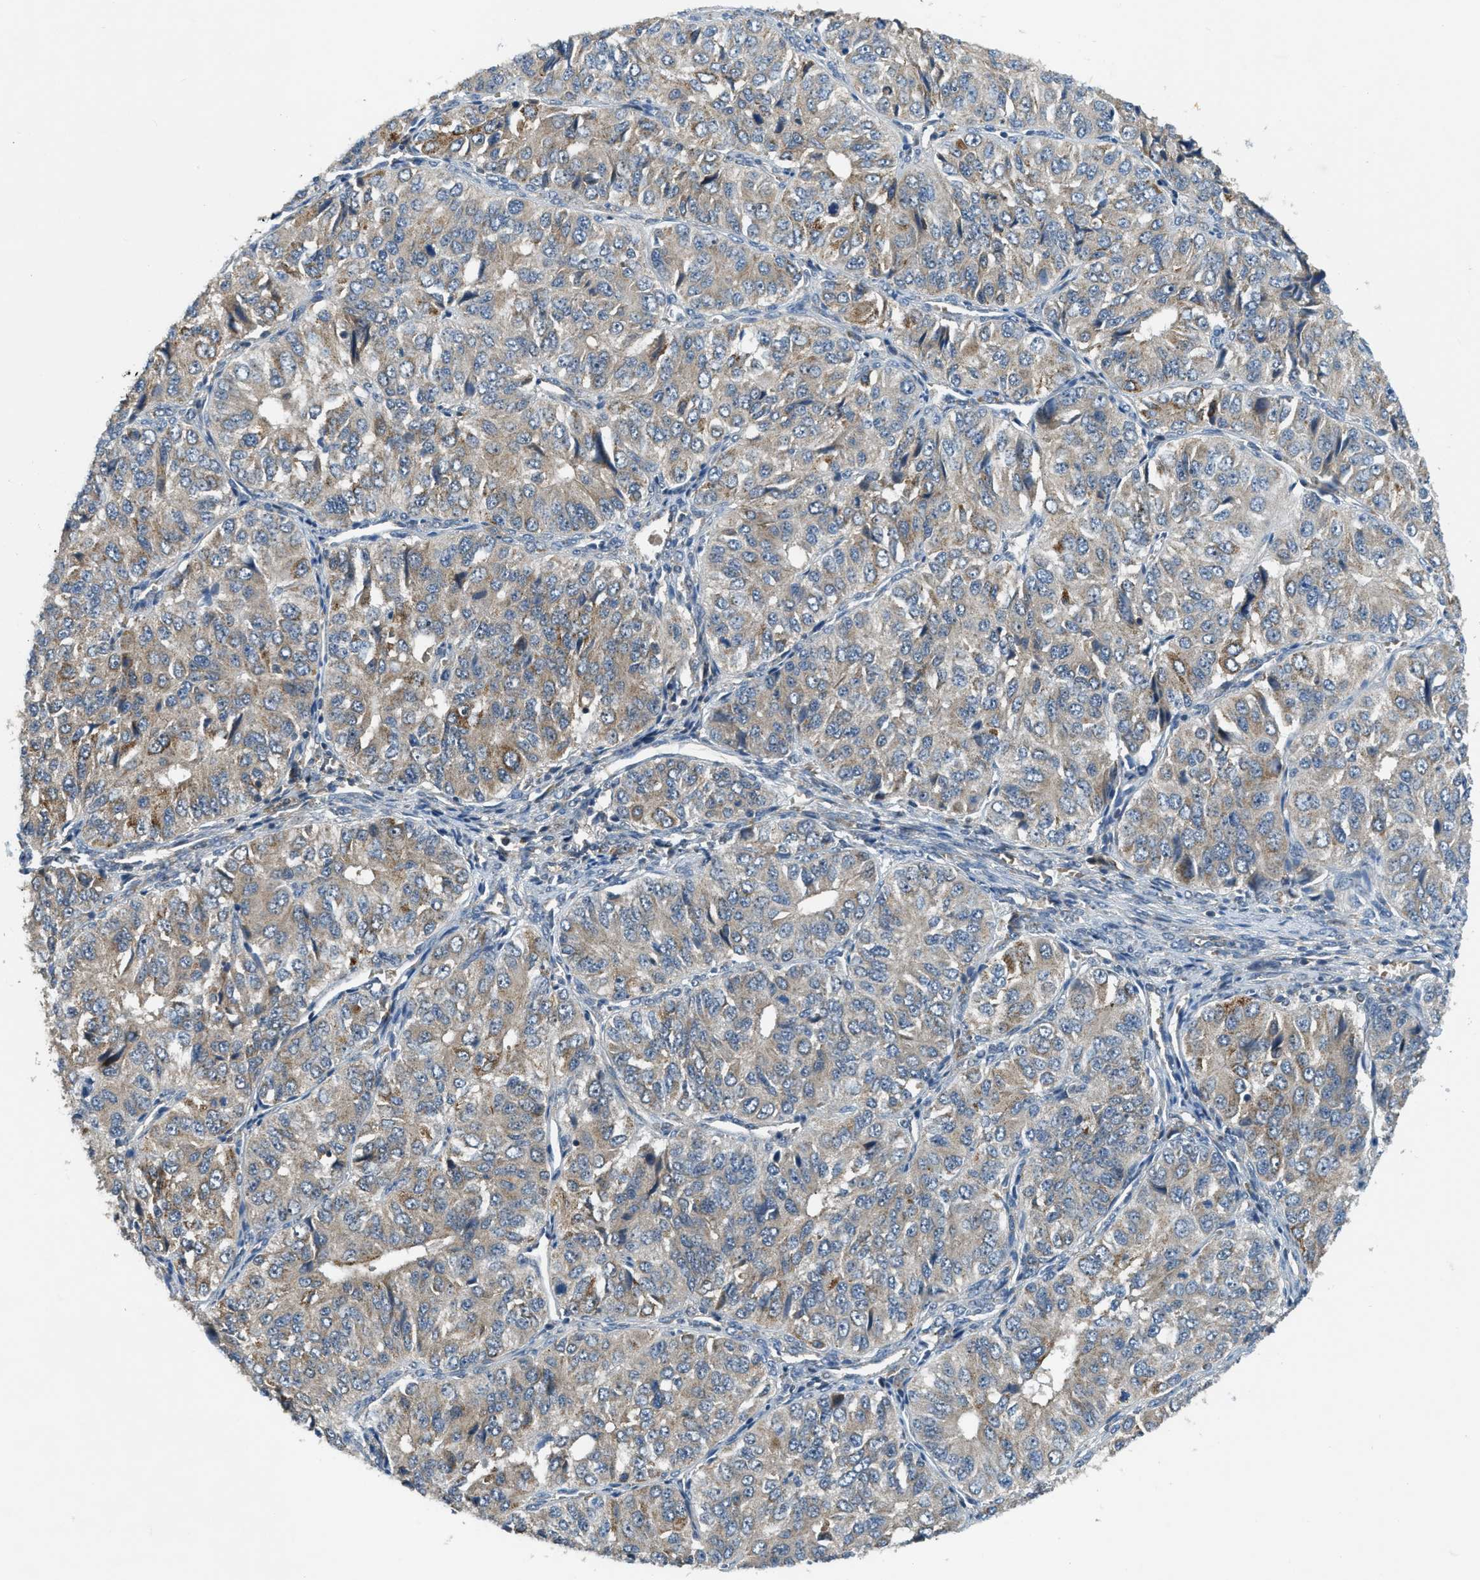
{"staining": {"intensity": "moderate", "quantity": ">75%", "location": "cytoplasmic/membranous"}, "tissue": "ovarian cancer", "cell_type": "Tumor cells", "image_type": "cancer", "snomed": [{"axis": "morphology", "description": "Carcinoma, endometroid"}, {"axis": "topography", "description": "Ovary"}], "caption": "Immunohistochemistry of human endometroid carcinoma (ovarian) reveals medium levels of moderate cytoplasmic/membranous expression in approximately >75% of tumor cells.", "gene": "ZNF71", "patient": {"sex": "female", "age": 51}}